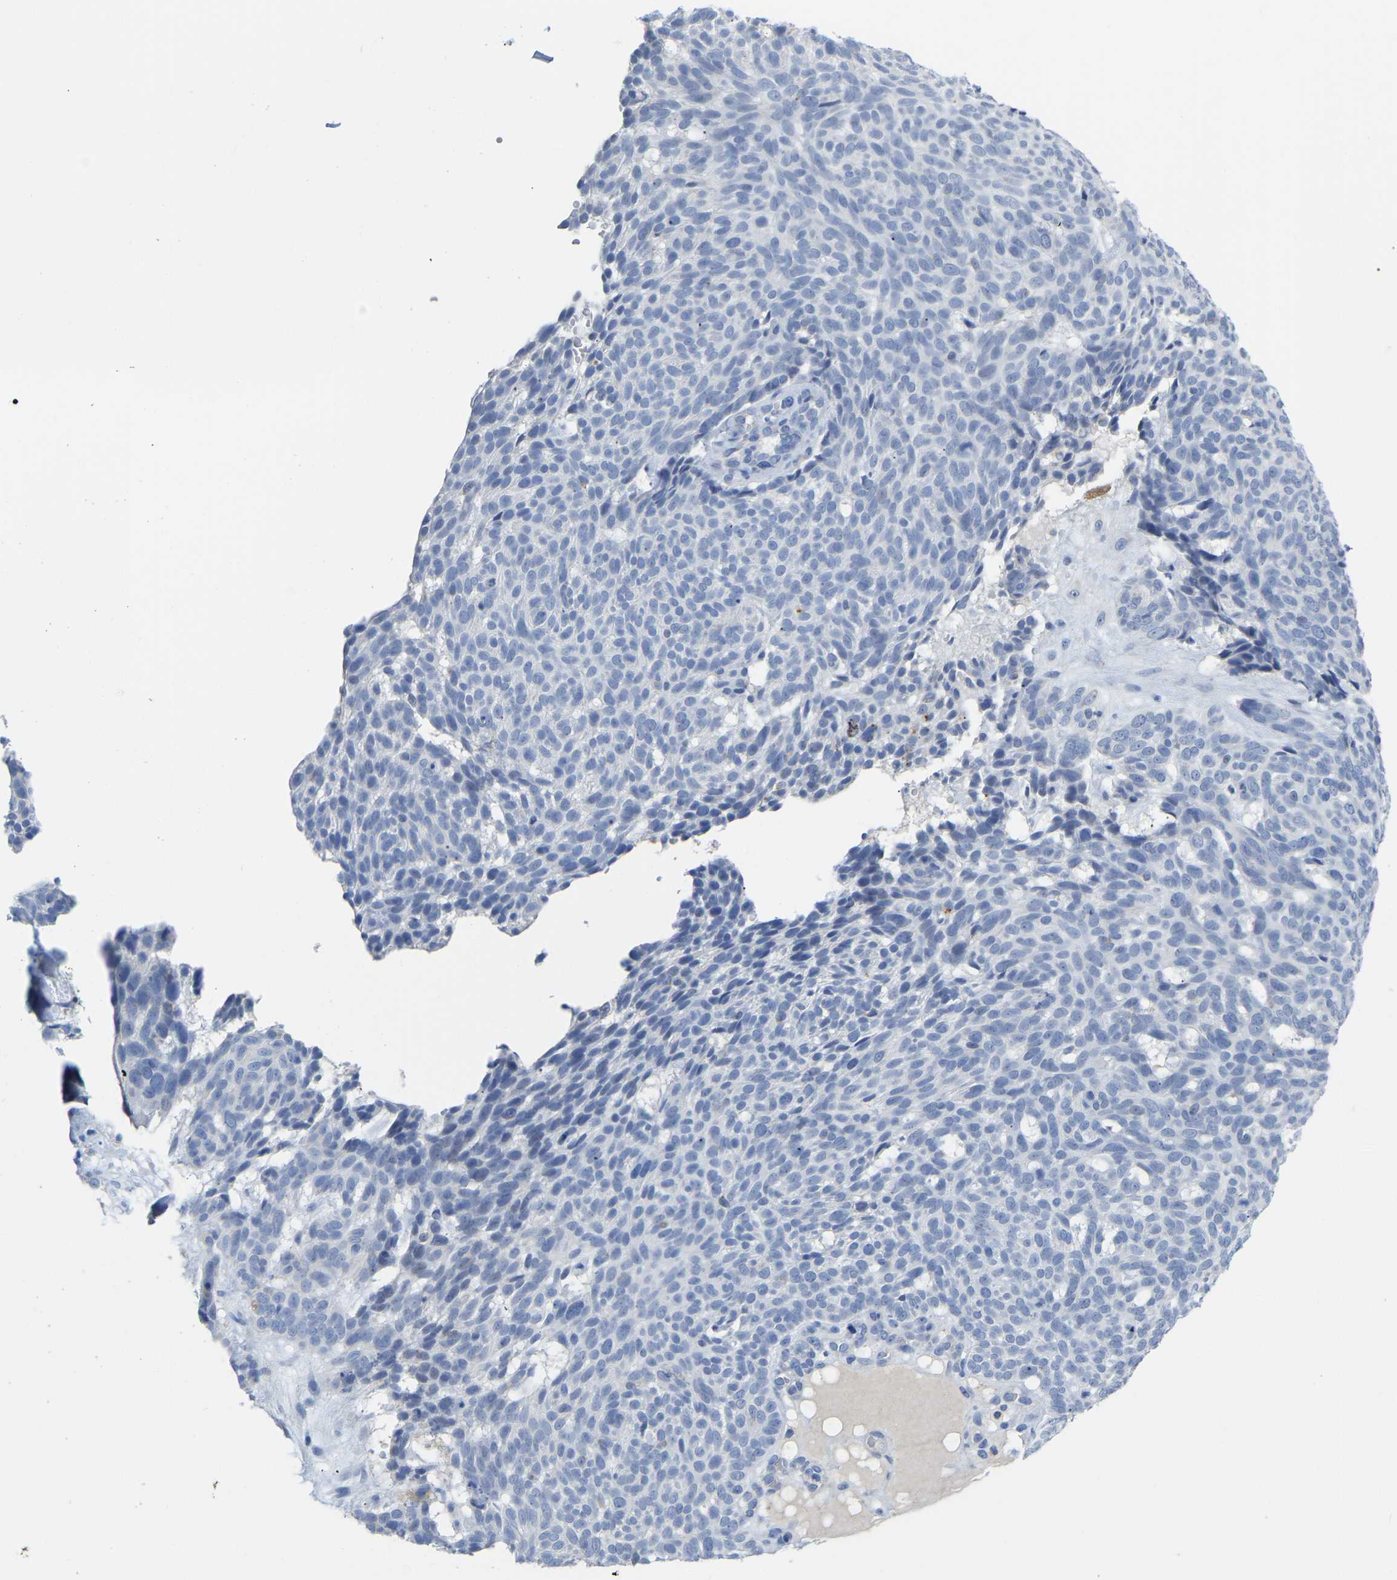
{"staining": {"intensity": "negative", "quantity": "none", "location": "none"}, "tissue": "skin cancer", "cell_type": "Tumor cells", "image_type": "cancer", "snomed": [{"axis": "morphology", "description": "Basal cell carcinoma"}, {"axis": "topography", "description": "Skin"}], "caption": "Tumor cells are negative for brown protein staining in skin cancer (basal cell carcinoma).", "gene": "ETFA", "patient": {"sex": "male", "age": 61}}